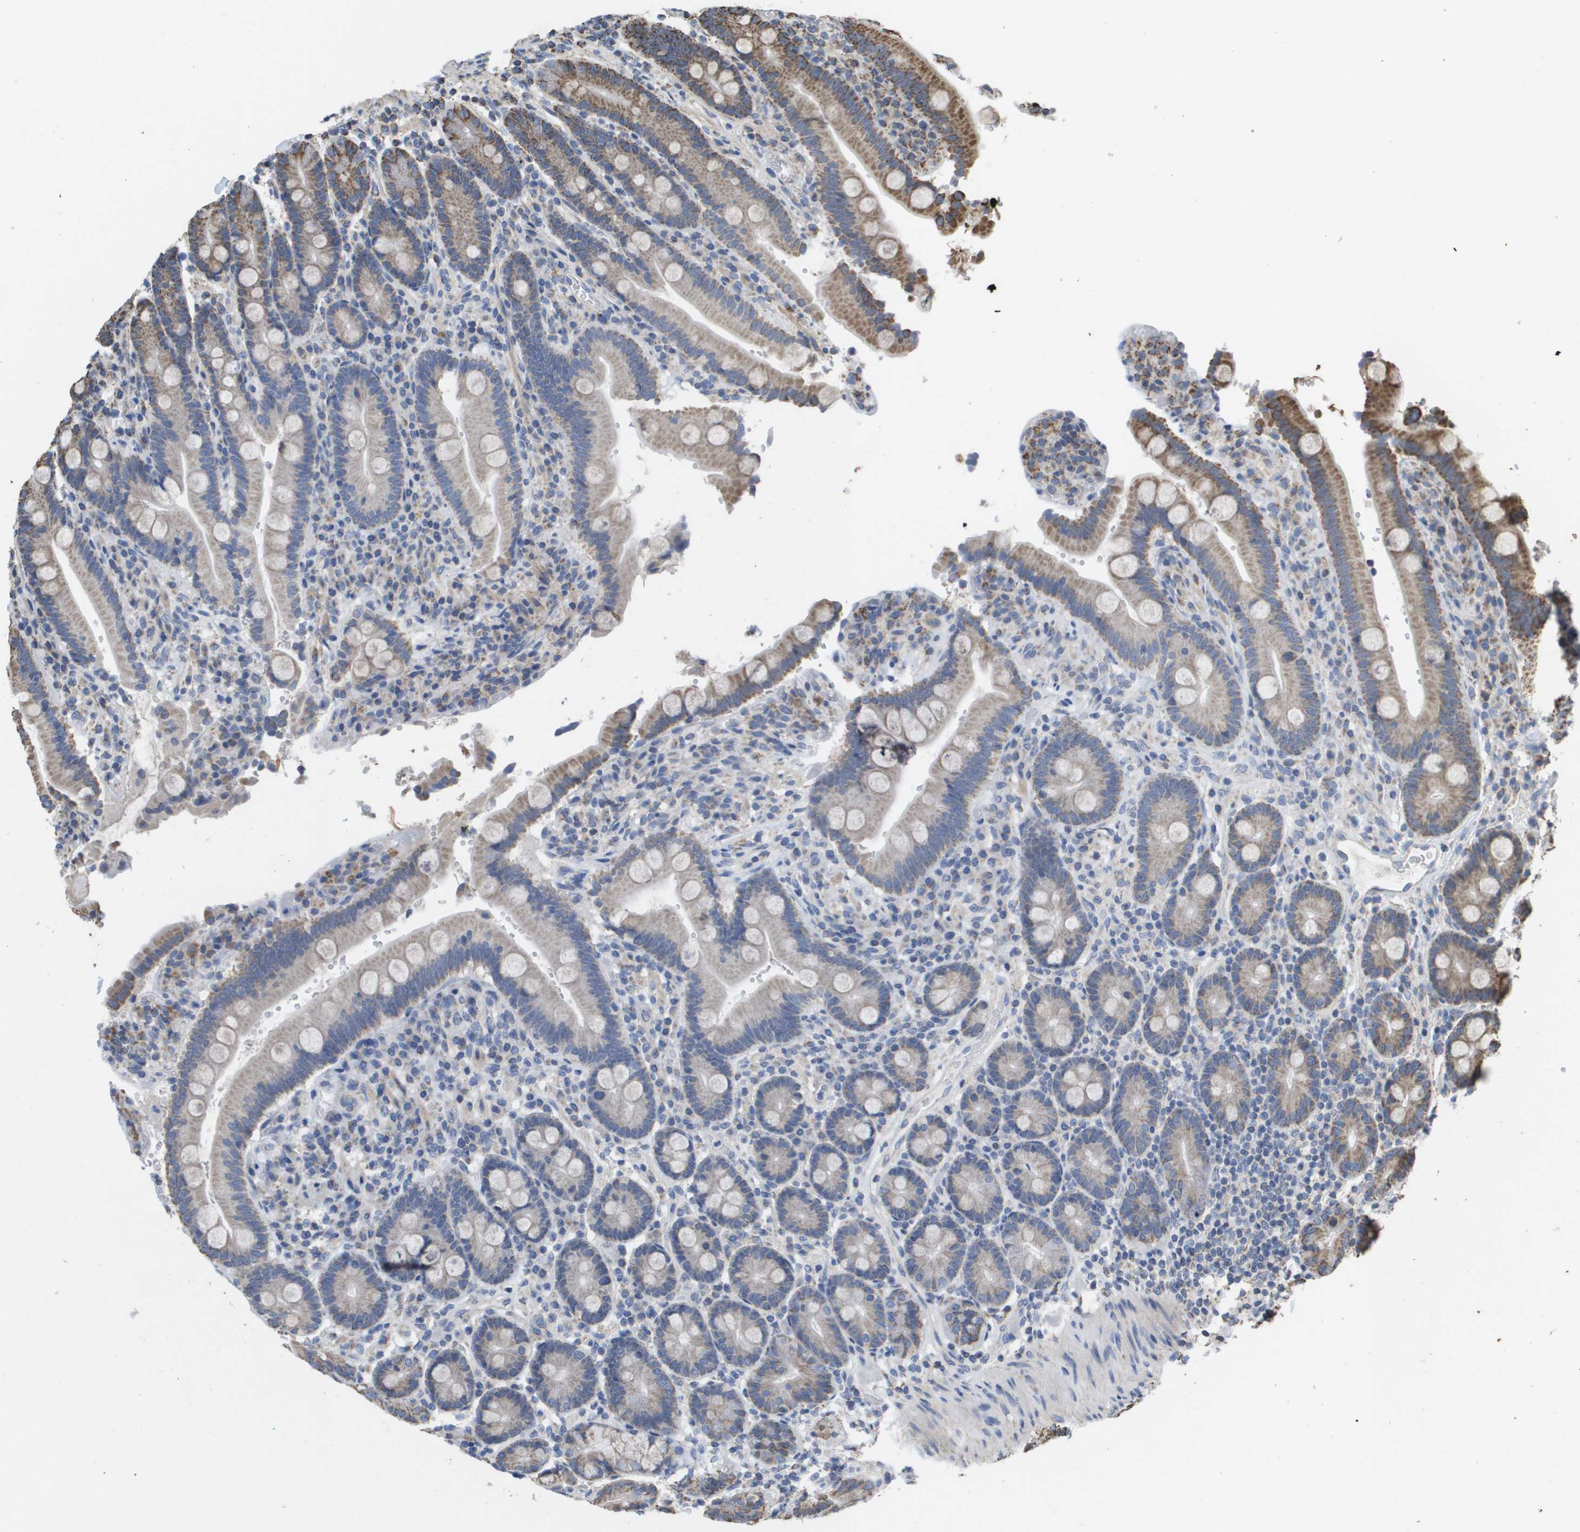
{"staining": {"intensity": "moderate", "quantity": "25%-75%", "location": "cytoplasmic/membranous"}, "tissue": "duodenum", "cell_type": "Glandular cells", "image_type": "normal", "snomed": [{"axis": "morphology", "description": "Normal tissue, NOS"}, {"axis": "topography", "description": "Small intestine, NOS"}], "caption": "Moderate cytoplasmic/membranous positivity is identified in about 25%-75% of glandular cells in benign duodenum.", "gene": "HSPE1", "patient": {"sex": "female", "age": 71}}